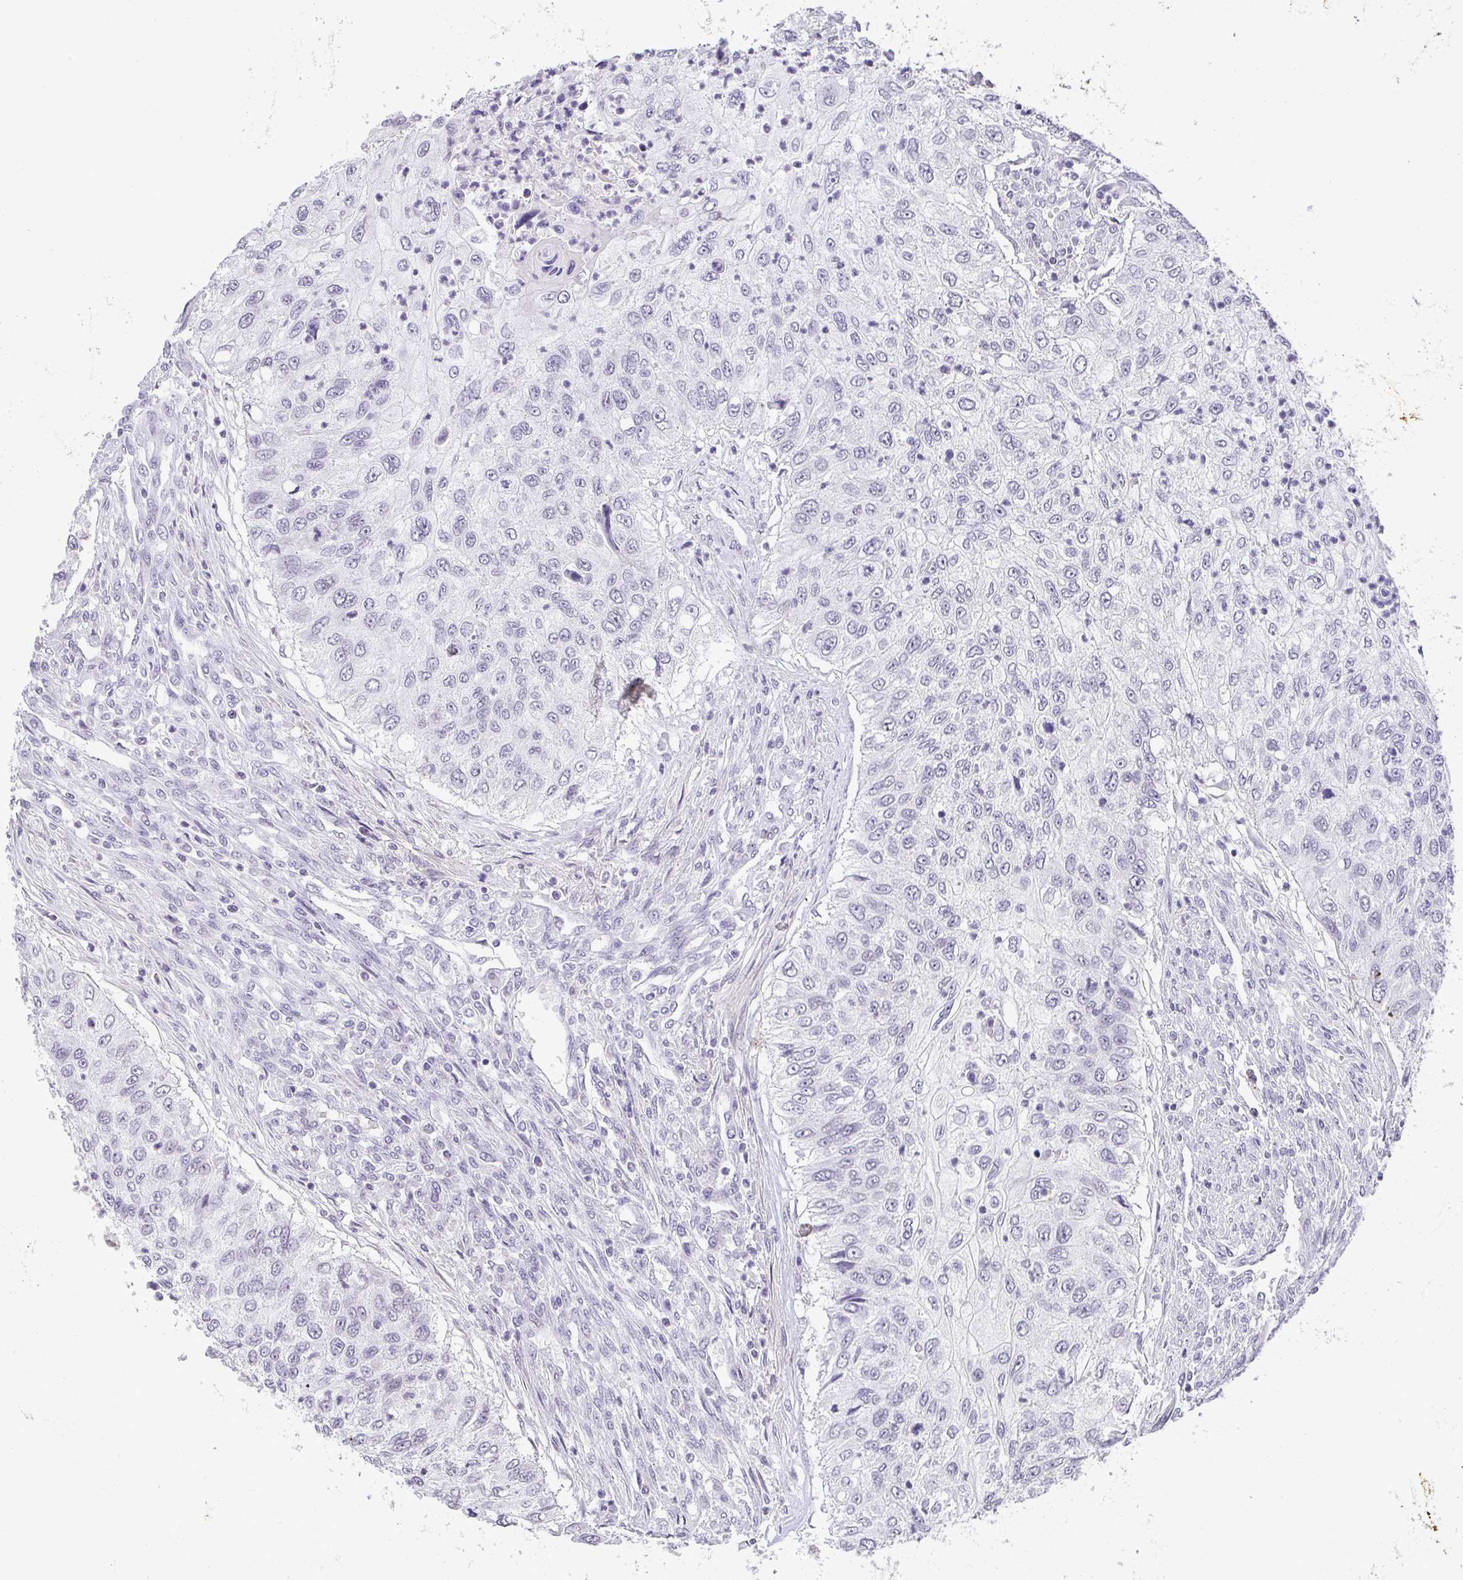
{"staining": {"intensity": "negative", "quantity": "none", "location": "none"}, "tissue": "urothelial cancer", "cell_type": "Tumor cells", "image_type": "cancer", "snomed": [{"axis": "morphology", "description": "Urothelial carcinoma, High grade"}, {"axis": "topography", "description": "Urinary bladder"}], "caption": "Immunohistochemical staining of urothelial cancer exhibits no significant expression in tumor cells.", "gene": "CACNA1S", "patient": {"sex": "female", "age": 60}}